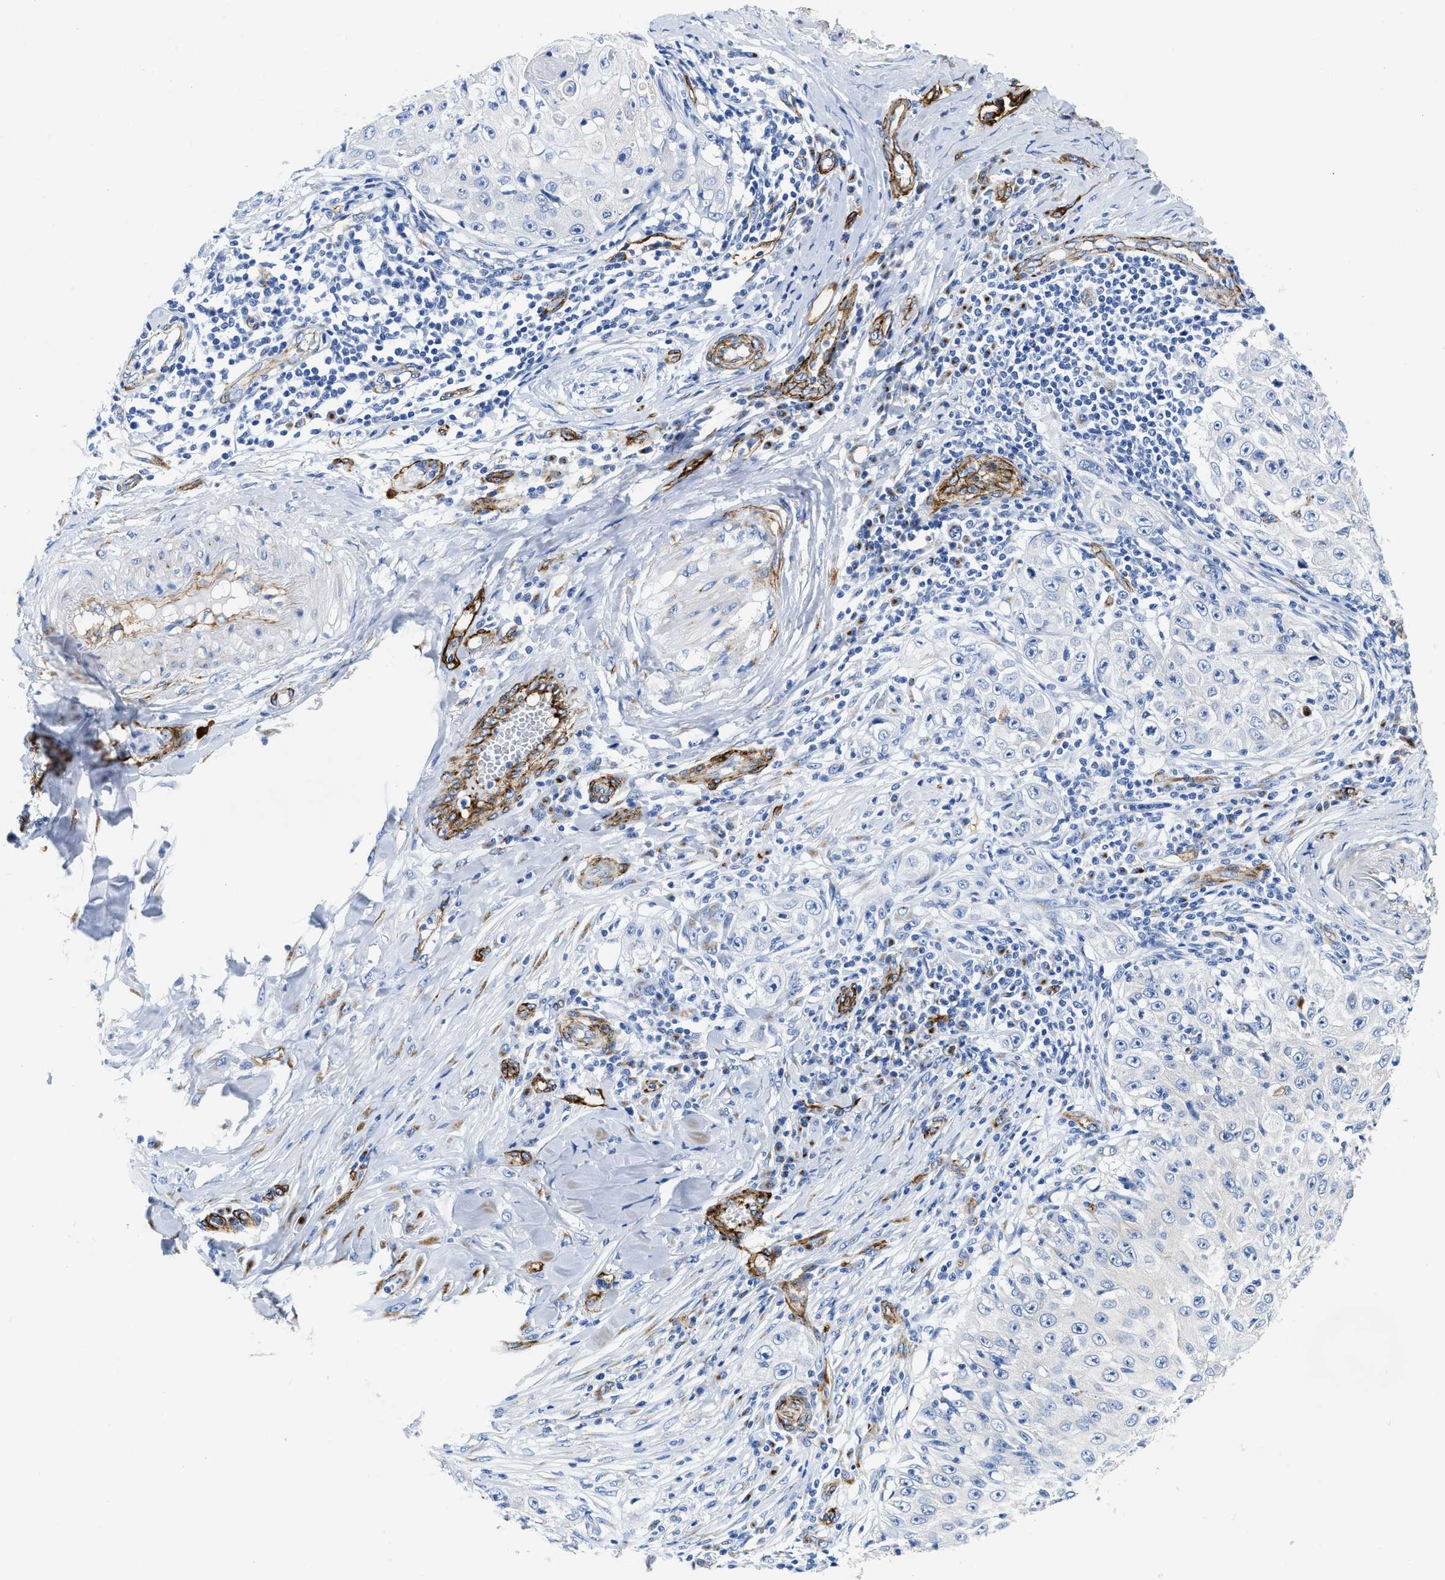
{"staining": {"intensity": "negative", "quantity": "none", "location": "none"}, "tissue": "skin cancer", "cell_type": "Tumor cells", "image_type": "cancer", "snomed": [{"axis": "morphology", "description": "Squamous cell carcinoma, NOS"}, {"axis": "topography", "description": "Skin"}], "caption": "This is an IHC photomicrograph of skin squamous cell carcinoma. There is no staining in tumor cells.", "gene": "TVP23B", "patient": {"sex": "male", "age": 86}}